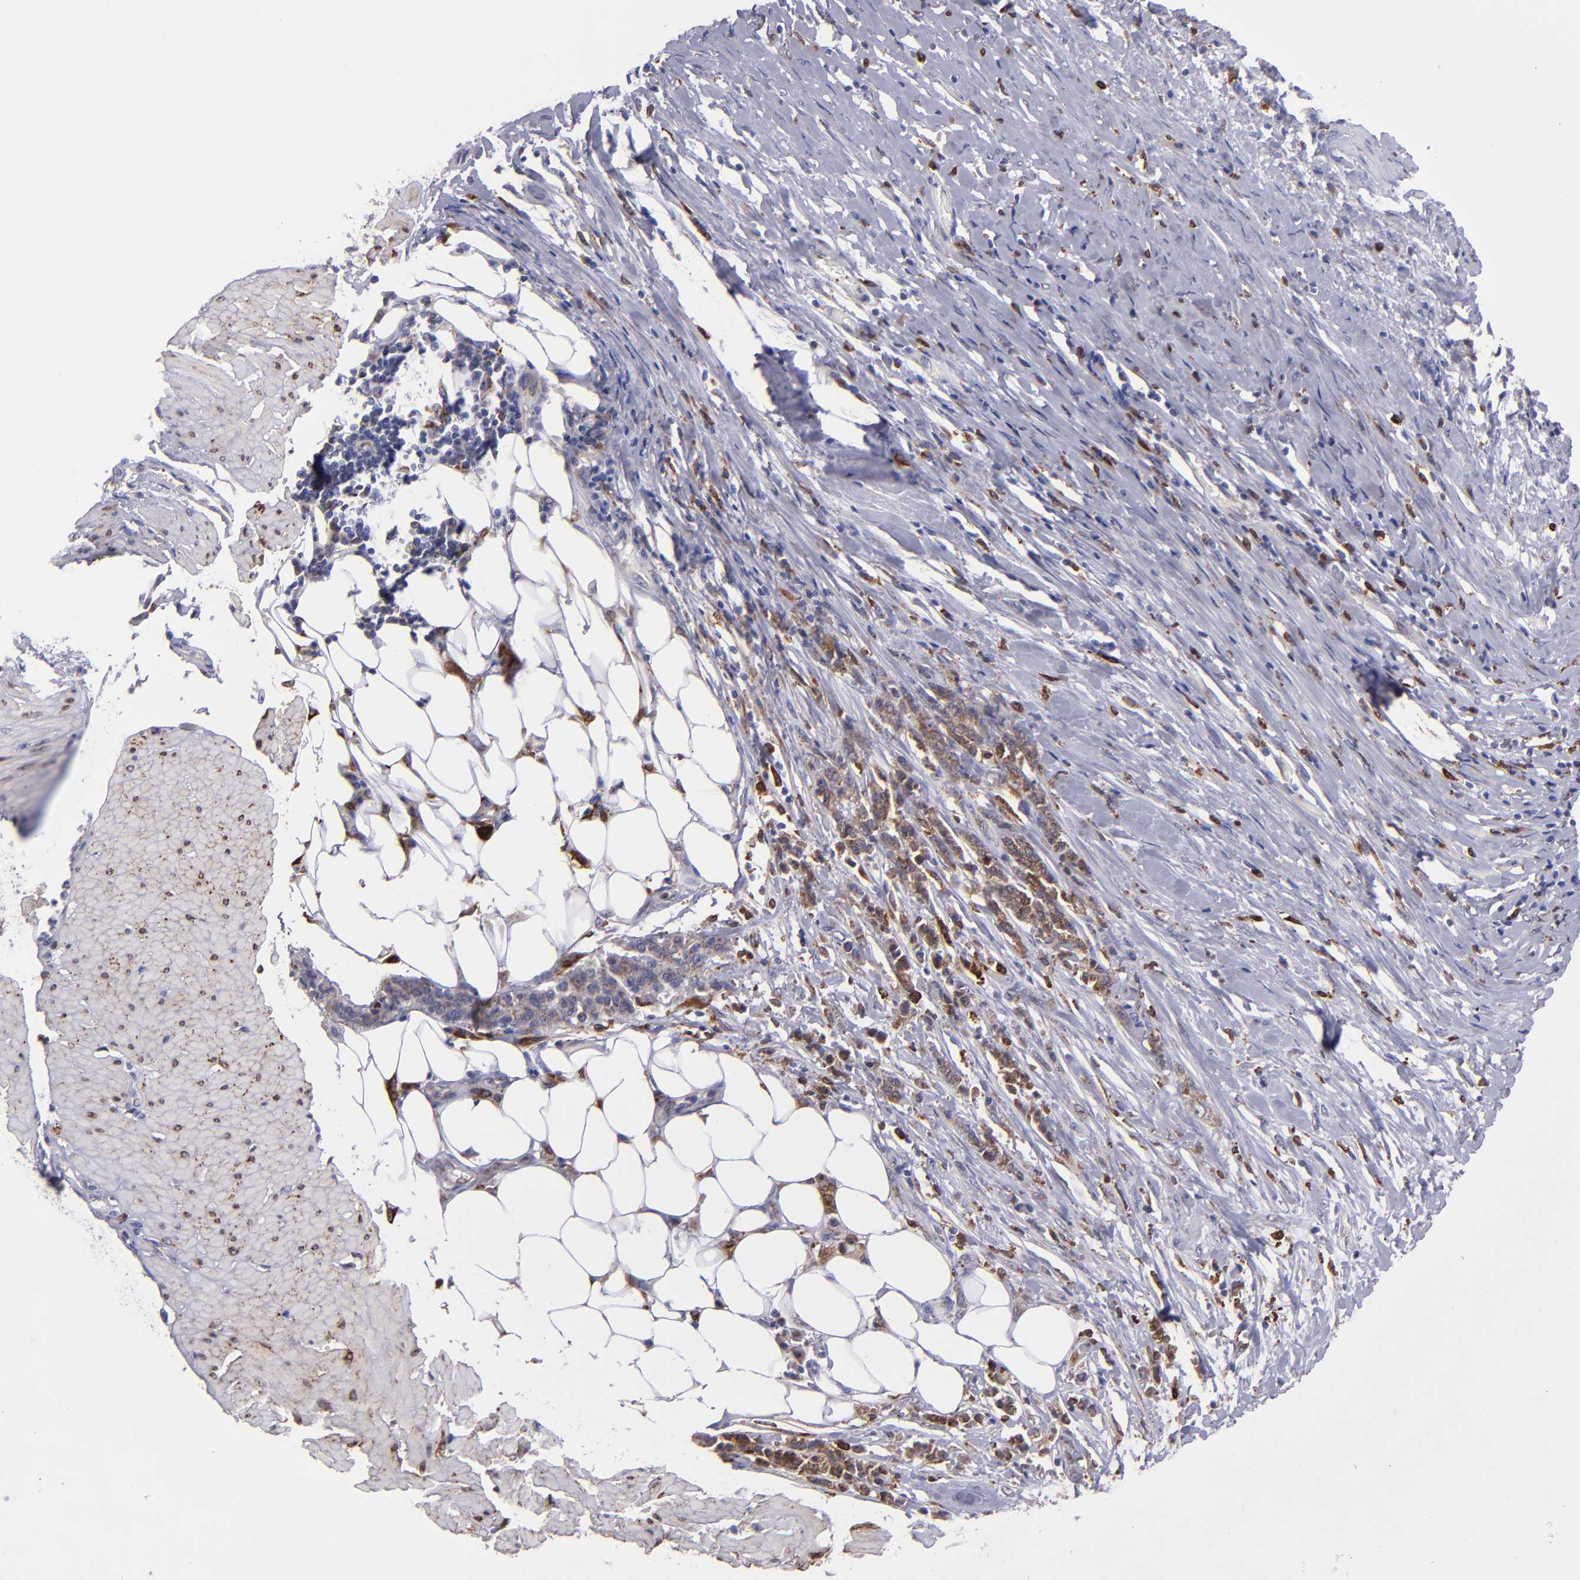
{"staining": {"intensity": "negative", "quantity": "none", "location": "none"}, "tissue": "stomach cancer", "cell_type": "Tumor cells", "image_type": "cancer", "snomed": [{"axis": "morphology", "description": "Adenocarcinoma, NOS"}, {"axis": "topography", "description": "Stomach, lower"}], "caption": "This is a micrograph of immunohistochemistry staining of adenocarcinoma (stomach), which shows no staining in tumor cells. (DAB IHC visualized using brightfield microscopy, high magnification).", "gene": "PTGS1", "patient": {"sex": "male", "age": 88}}